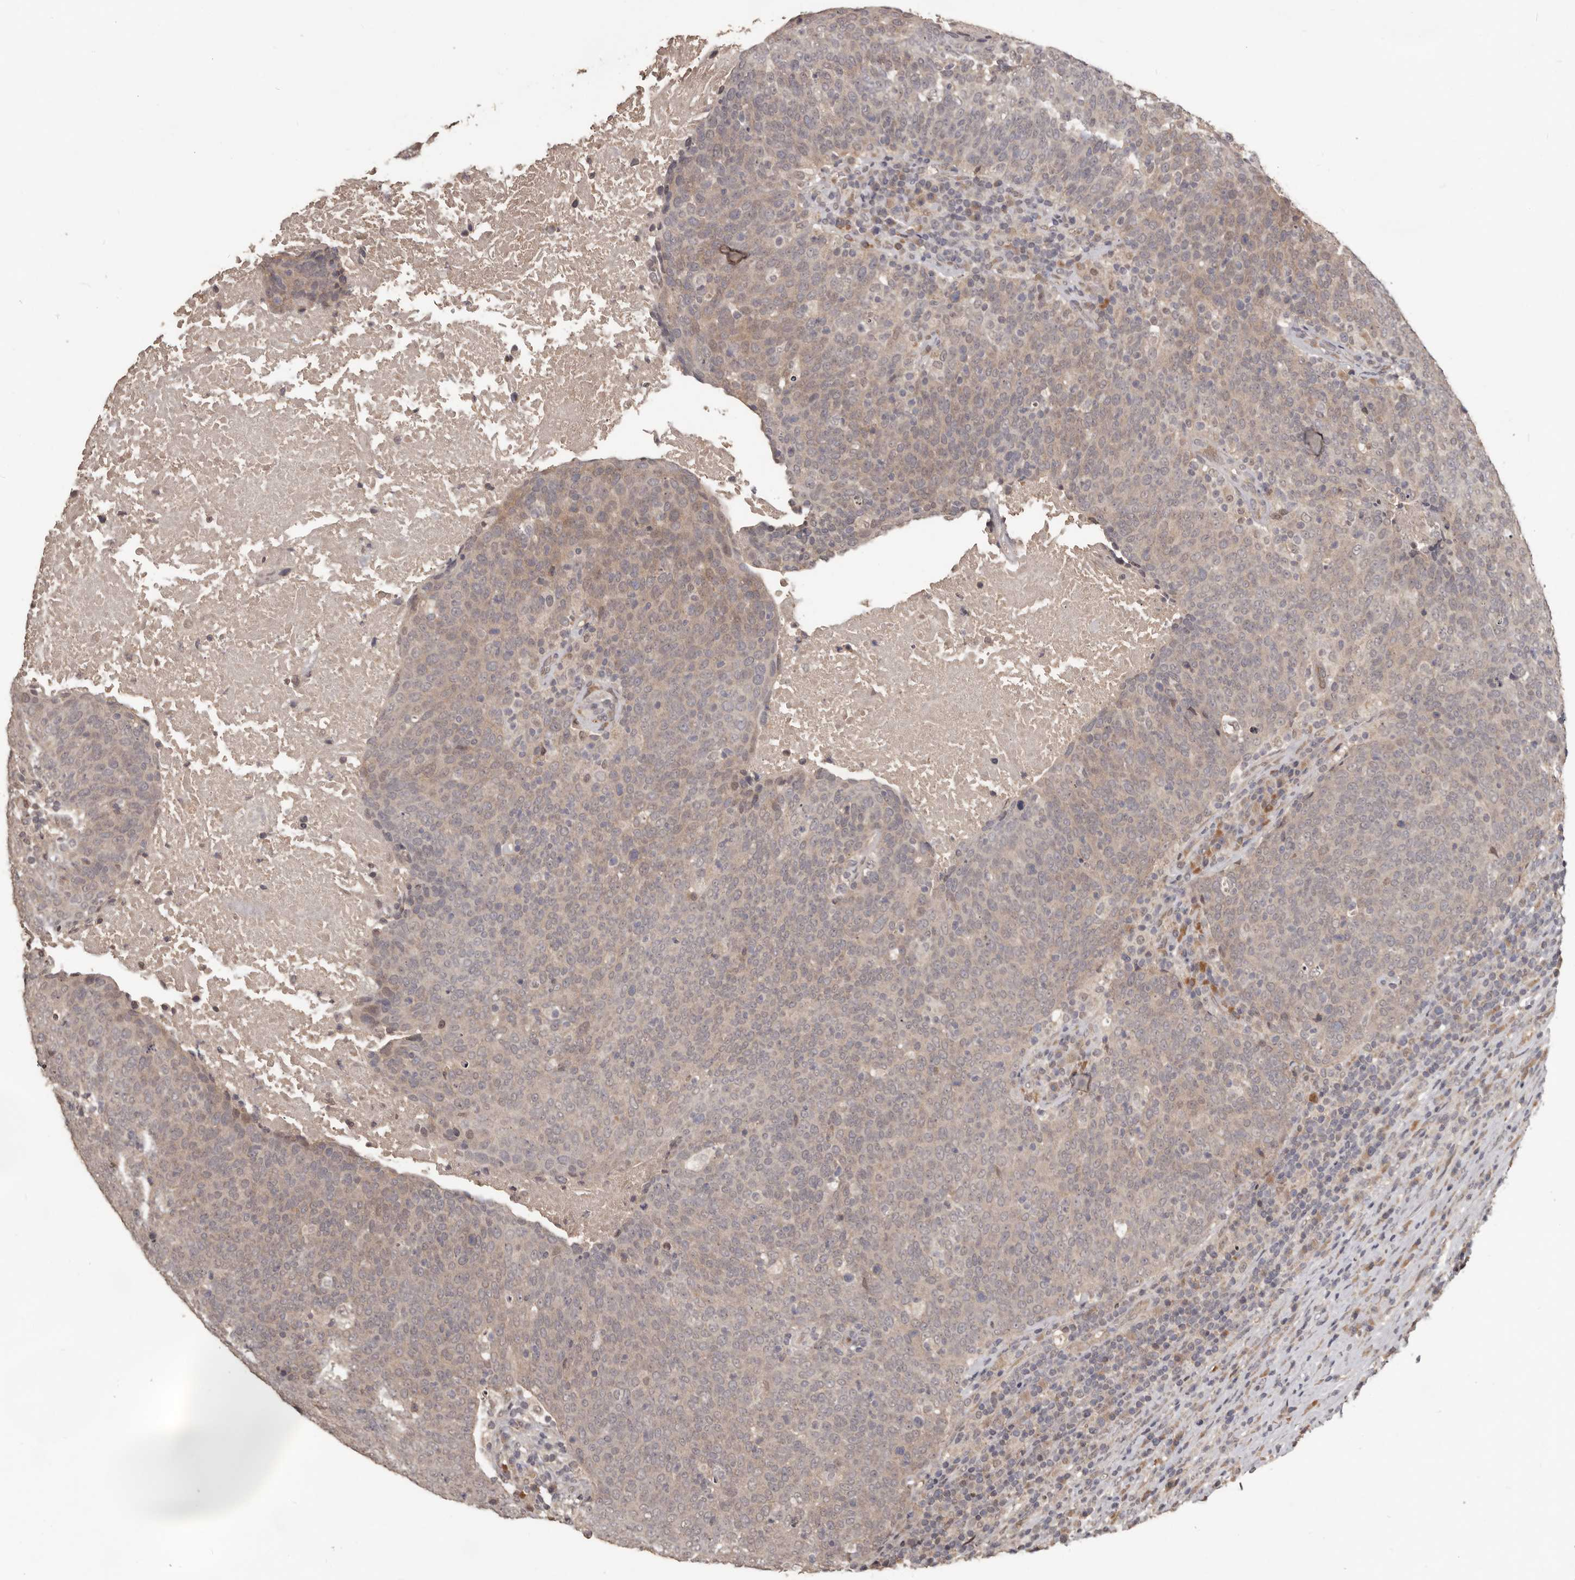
{"staining": {"intensity": "weak", "quantity": "25%-75%", "location": "cytoplasmic/membranous"}, "tissue": "head and neck cancer", "cell_type": "Tumor cells", "image_type": "cancer", "snomed": [{"axis": "morphology", "description": "Squamous cell carcinoma, NOS"}, {"axis": "morphology", "description": "Squamous cell carcinoma, metastatic, NOS"}, {"axis": "topography", "description": "Lymph node"}, {"axis": "topography", "description": "Head-Neck"}], "caption": "Brown immunohistochemical staining in head and neck cancer (metastatic squamous cell carcinoma) shows weak cytoplasmic/membranous positivity in approximately 25%-75% of tumor cells.", "gene": "ZFP14", "patient": {"sex": "male", "age": 62}}